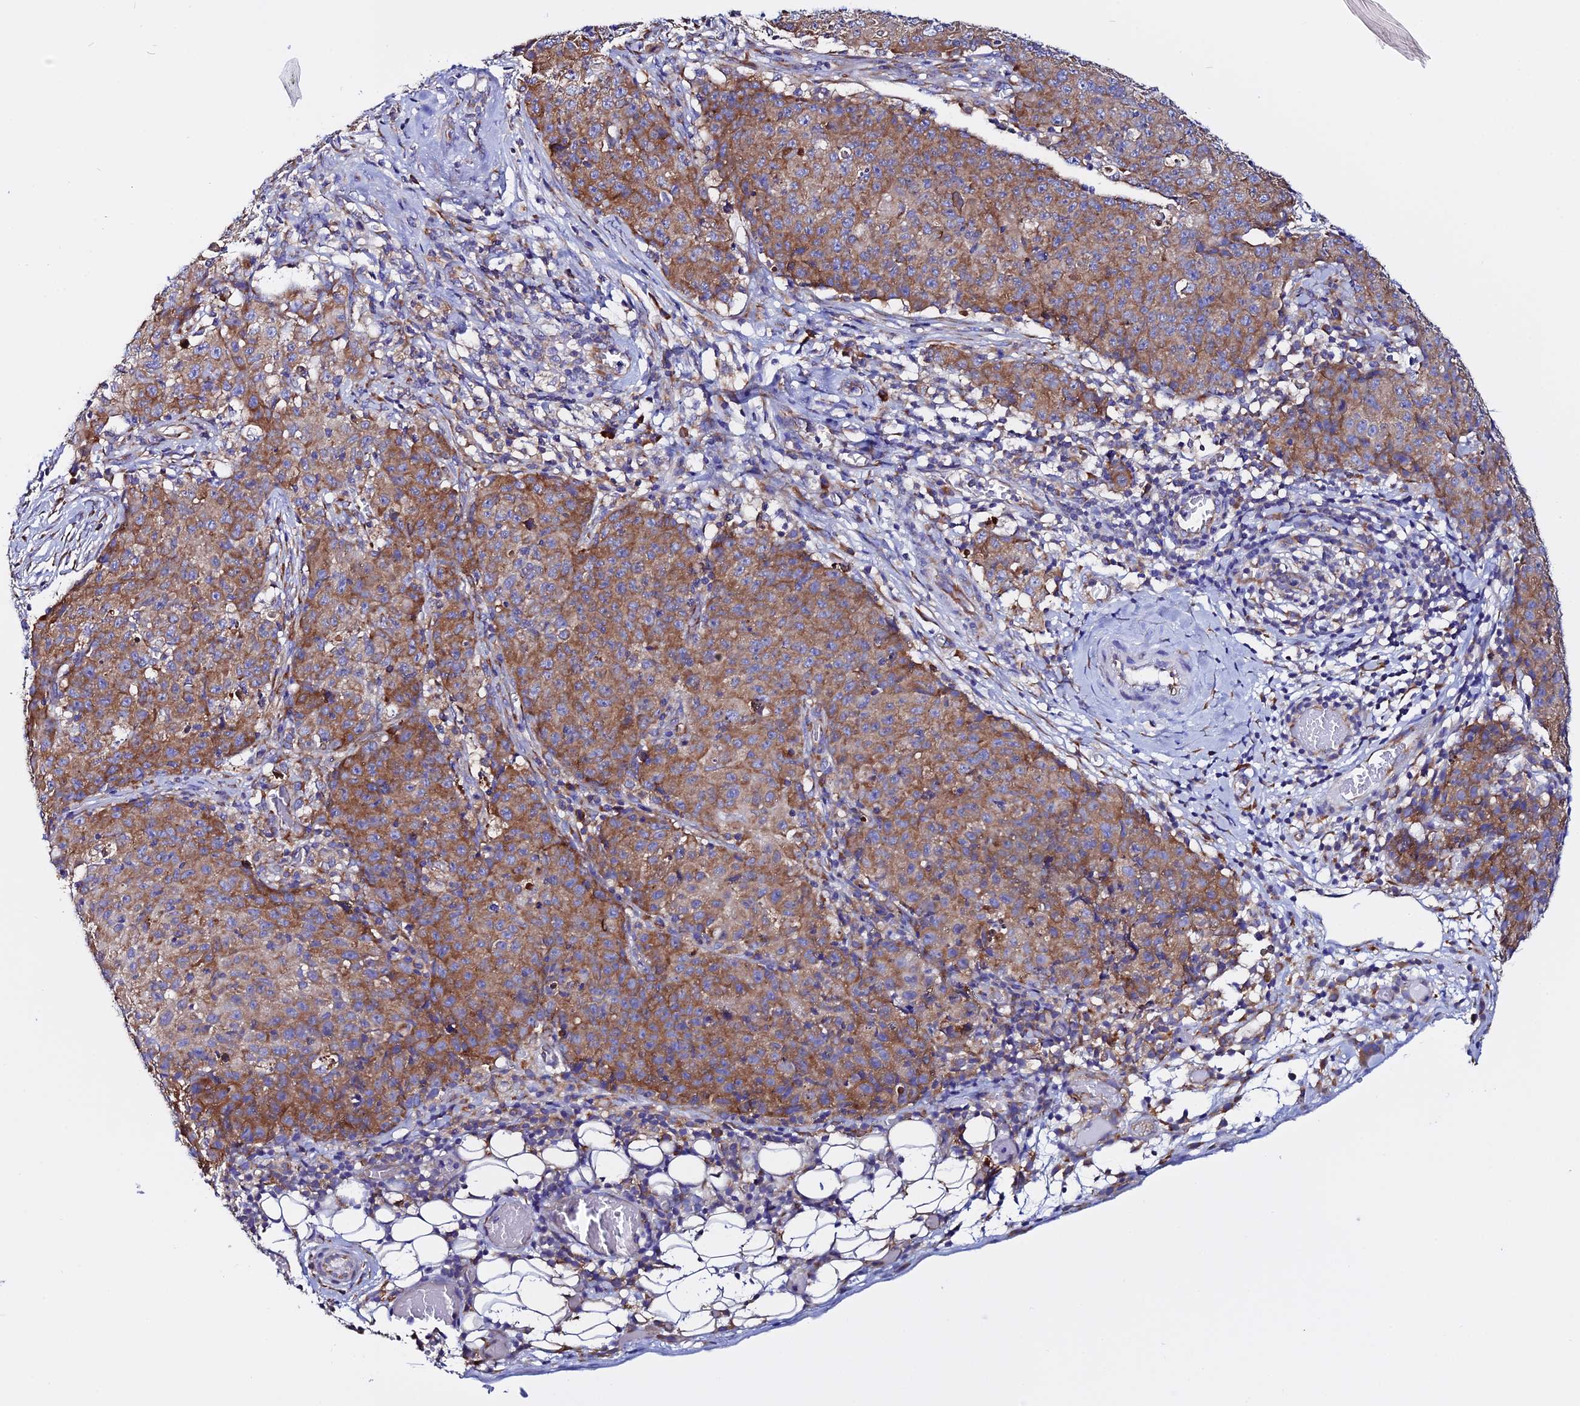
{"staining": {"intensity": "moderate", "quantity": ">75%", "location": "cytoplasmic/membranous"}, "tissue": "ovarian cancer", "cell_type": "Tumor cells", "image_type": "cancer", "snomed": [{"axis": "morphology", "description": "Carcinoma, endometroid"}, {"axis": "topography", "description": "Ovary"}], "caption": "This photomicrograph displays immunohistochemistry staining of human ovarian cancer, with medium moderate cytoplasmic/membranous staining in approximately >75% of tumor cells.", "gene": "EEF1G", "patient": {"sex": "female", "age": 42}}